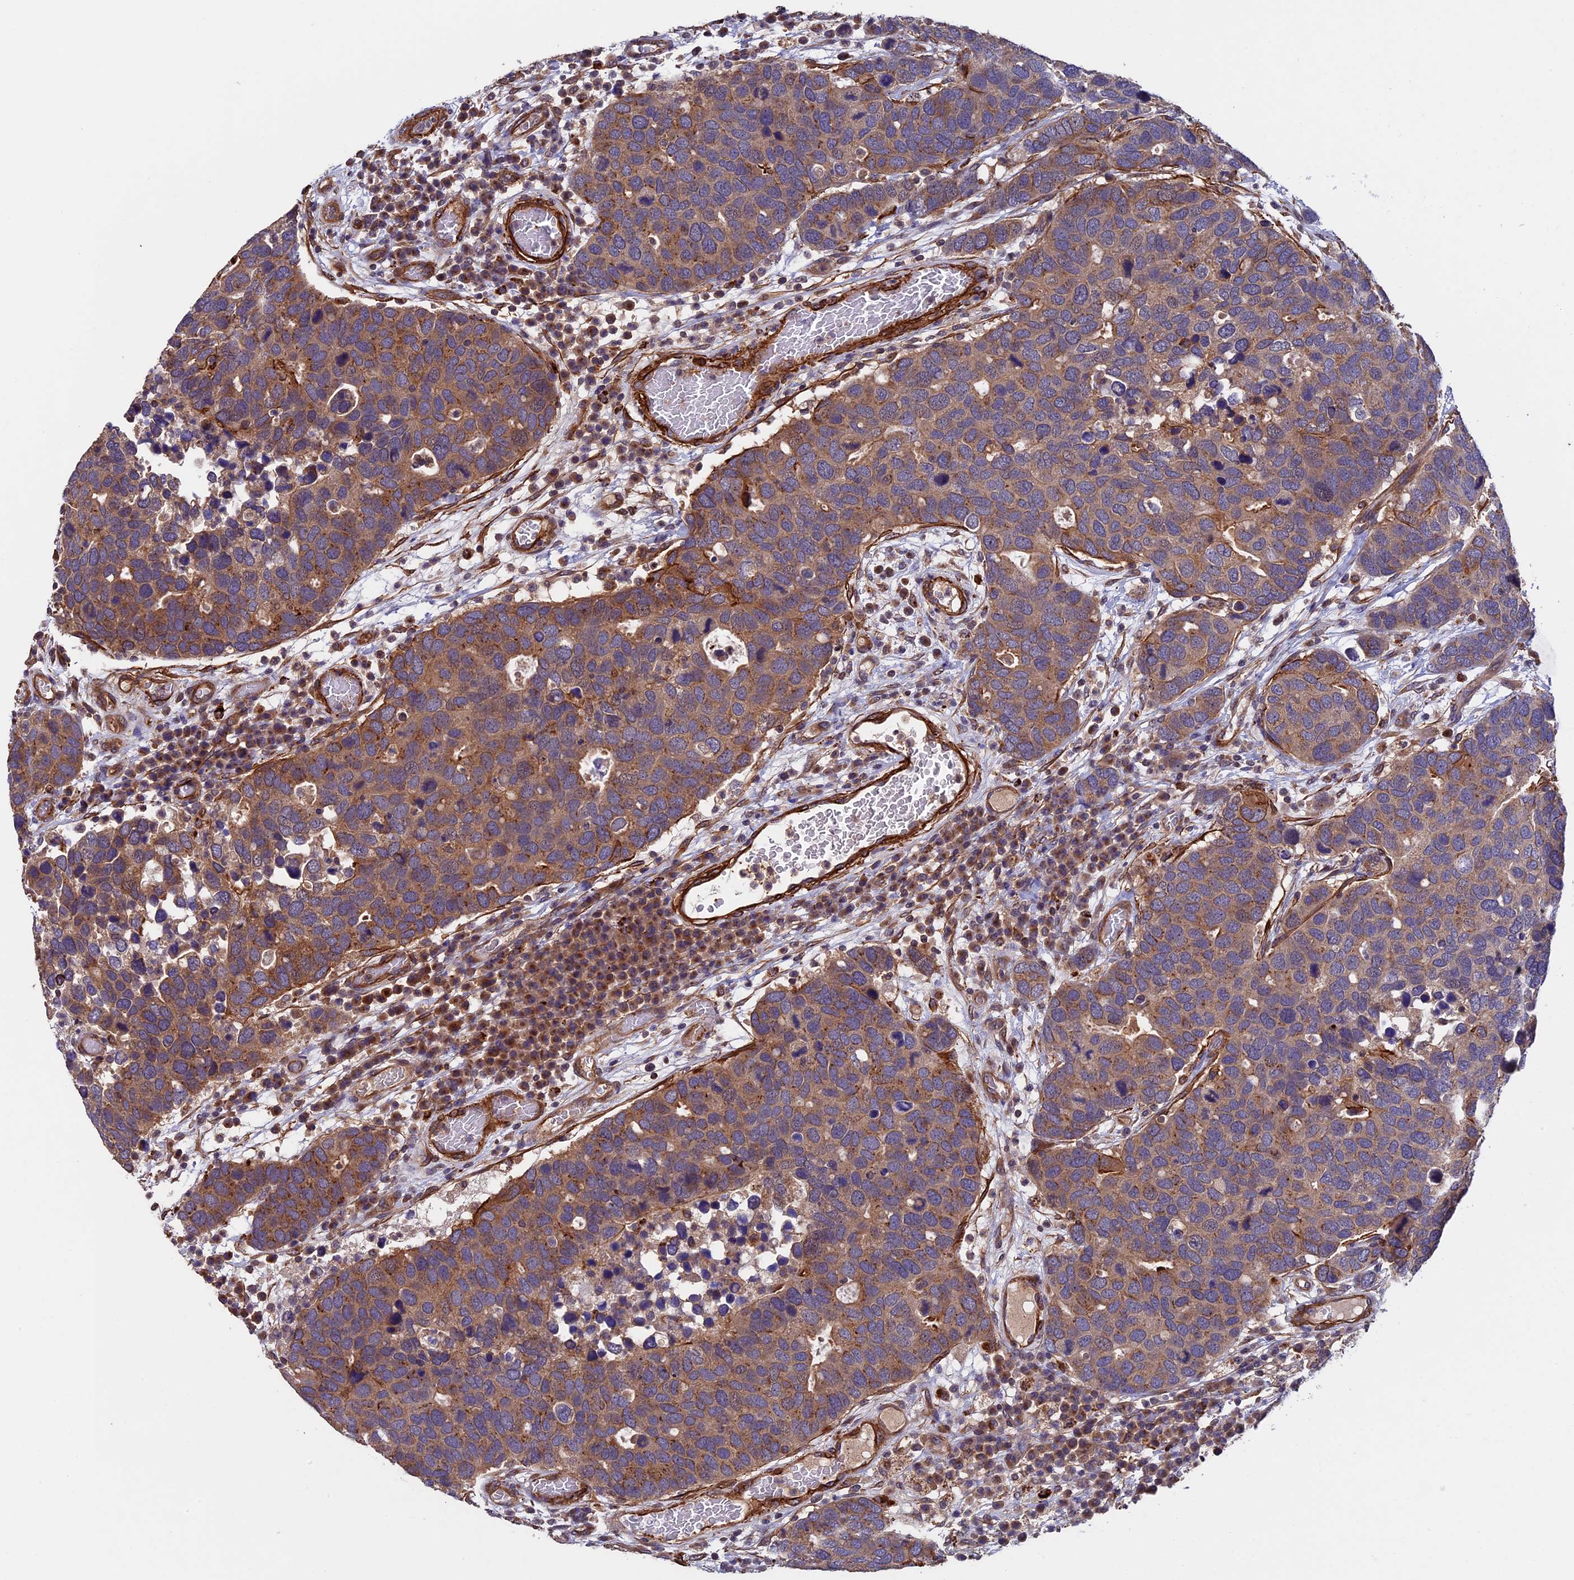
{"staining": {"intensity": "moderate", "quantity": "25%-75%", "location": "cytoplasmic/membranous"}, "tissue": "breast cancer", "cell_type": "Tumor cells", "image_type": "cancer", "snomed": [{"axis": "morphology", "description": "Duct carcinoma"}, {"axis": "topography", "description": "Breast"}], "caption": "Infiltrating ductal carcinoma (breast) tissue exhibits moderate cytoplasmic/membranous expression in approximately 25%-75% of tumor cells, visualized by immunohistochemistry.", "gene": "SLC9A5", "patient": {"sex": "female", "age": 83}}